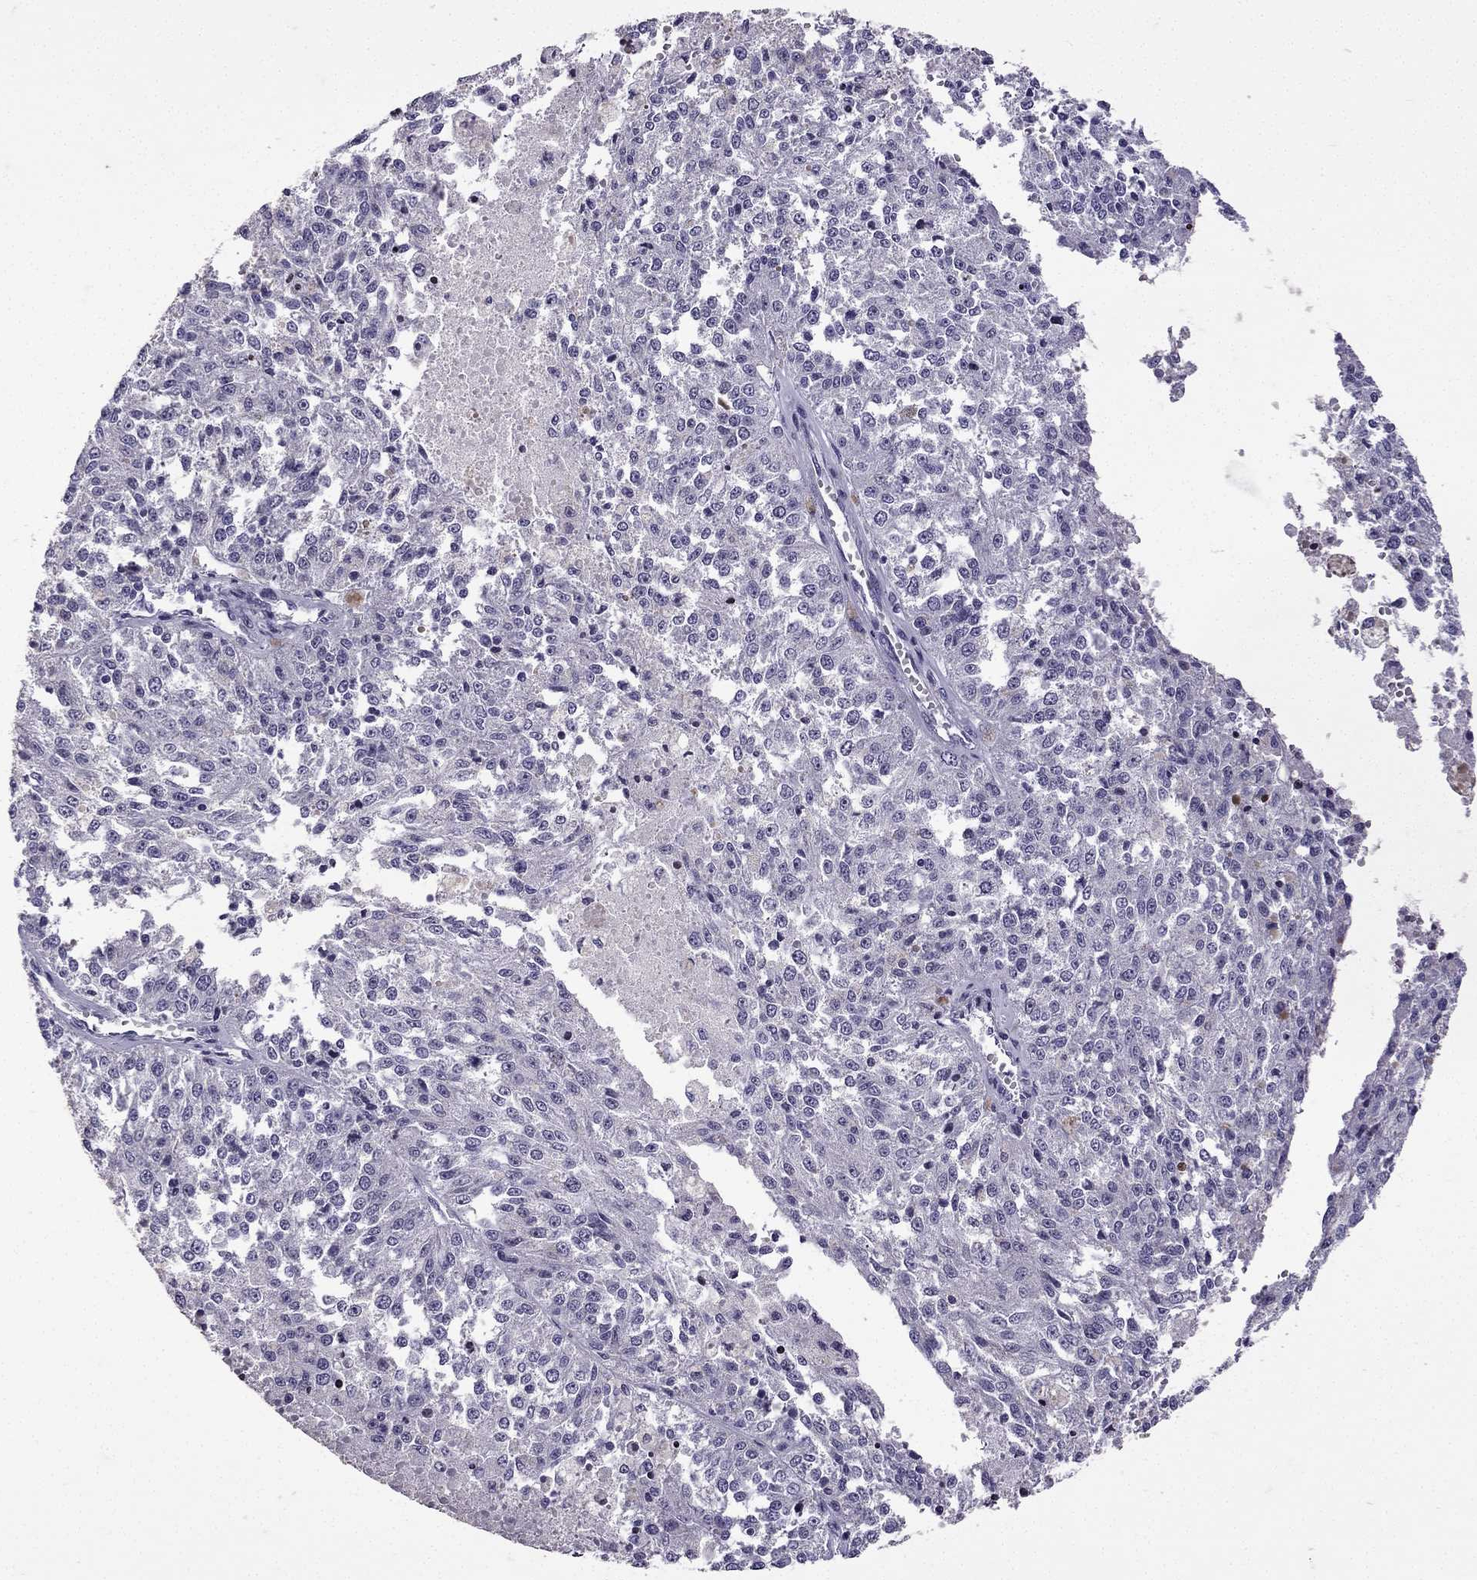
{"staining": {"intensity": "negative", "quantity": "none", "location": "none"}, "tissue": "melanoma", "cell_type": "Tumor cells", "image_type": "cancer", "snomed": [{"axis": "morphology", "description": "Malignant melanoma, Metastatic site"}, {"axis": "topography", "description": "Lymph node"}], "caption": "High magnification brightfield microscopy of malignant melanoma (metastatic site) stained with DAB (brown) and counterstained with hematoxylin (blue): tumor cells show no significant staining.", "gene": "TTN", "patient": {"sex": "female", "age": 64}}